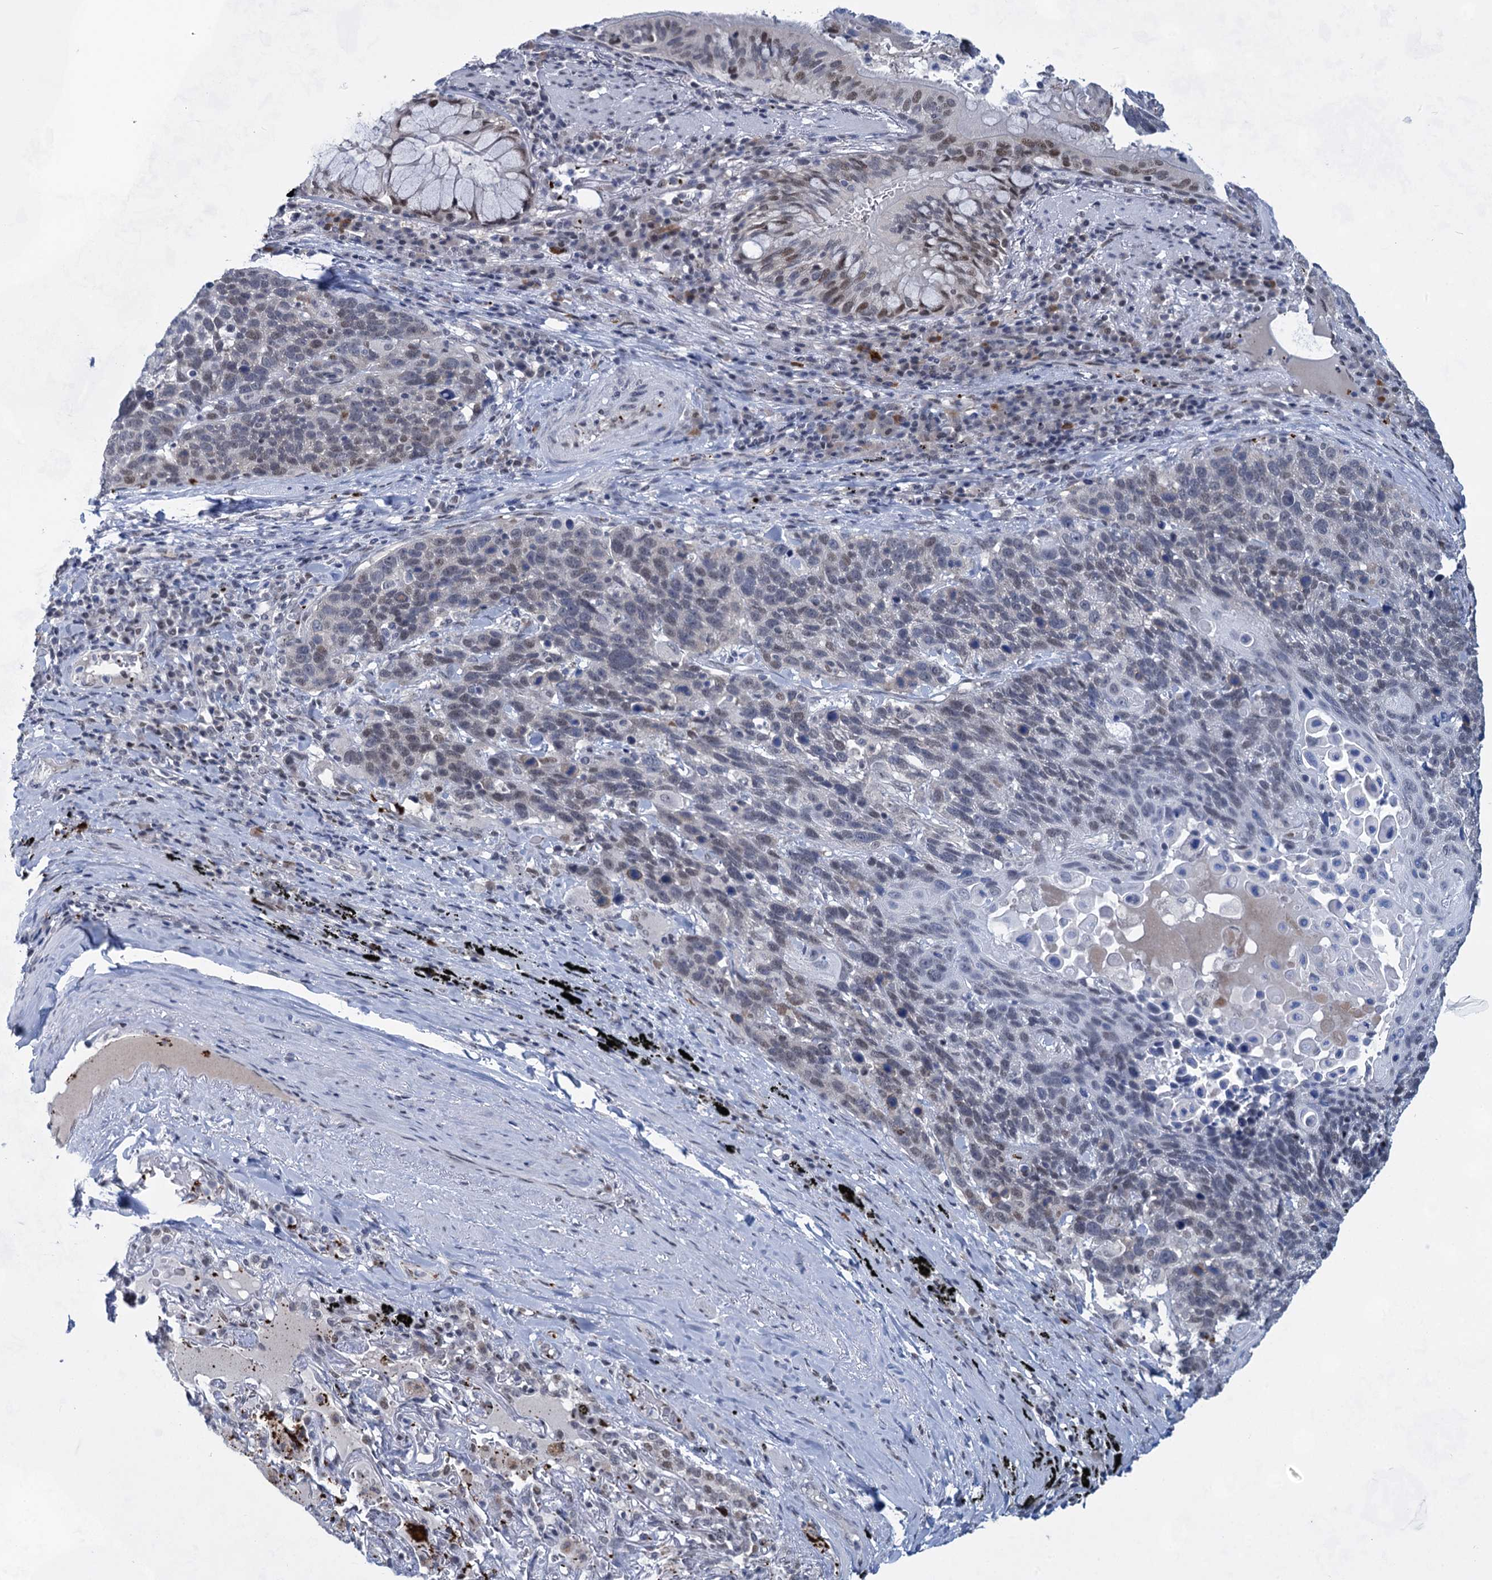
{"staining": {"intensity": "weak", "quantity": "<25%", "location": "nuclear"}, "tissue": "lung cancer", "cell_type": "Tumor cells", "image_type": "cancer", "snomed": [{"axis": "morphology", "description": "Squamous cell carcinoma, NOS"}, {"axis": "topography", "description": "Lung"}], "caption": "Lung squamous cell carcinoma stained for a protein using IHC displays no positivity tumor cells.", "gene": "MON2", "patient": {"sex": "male", "age": 66}}